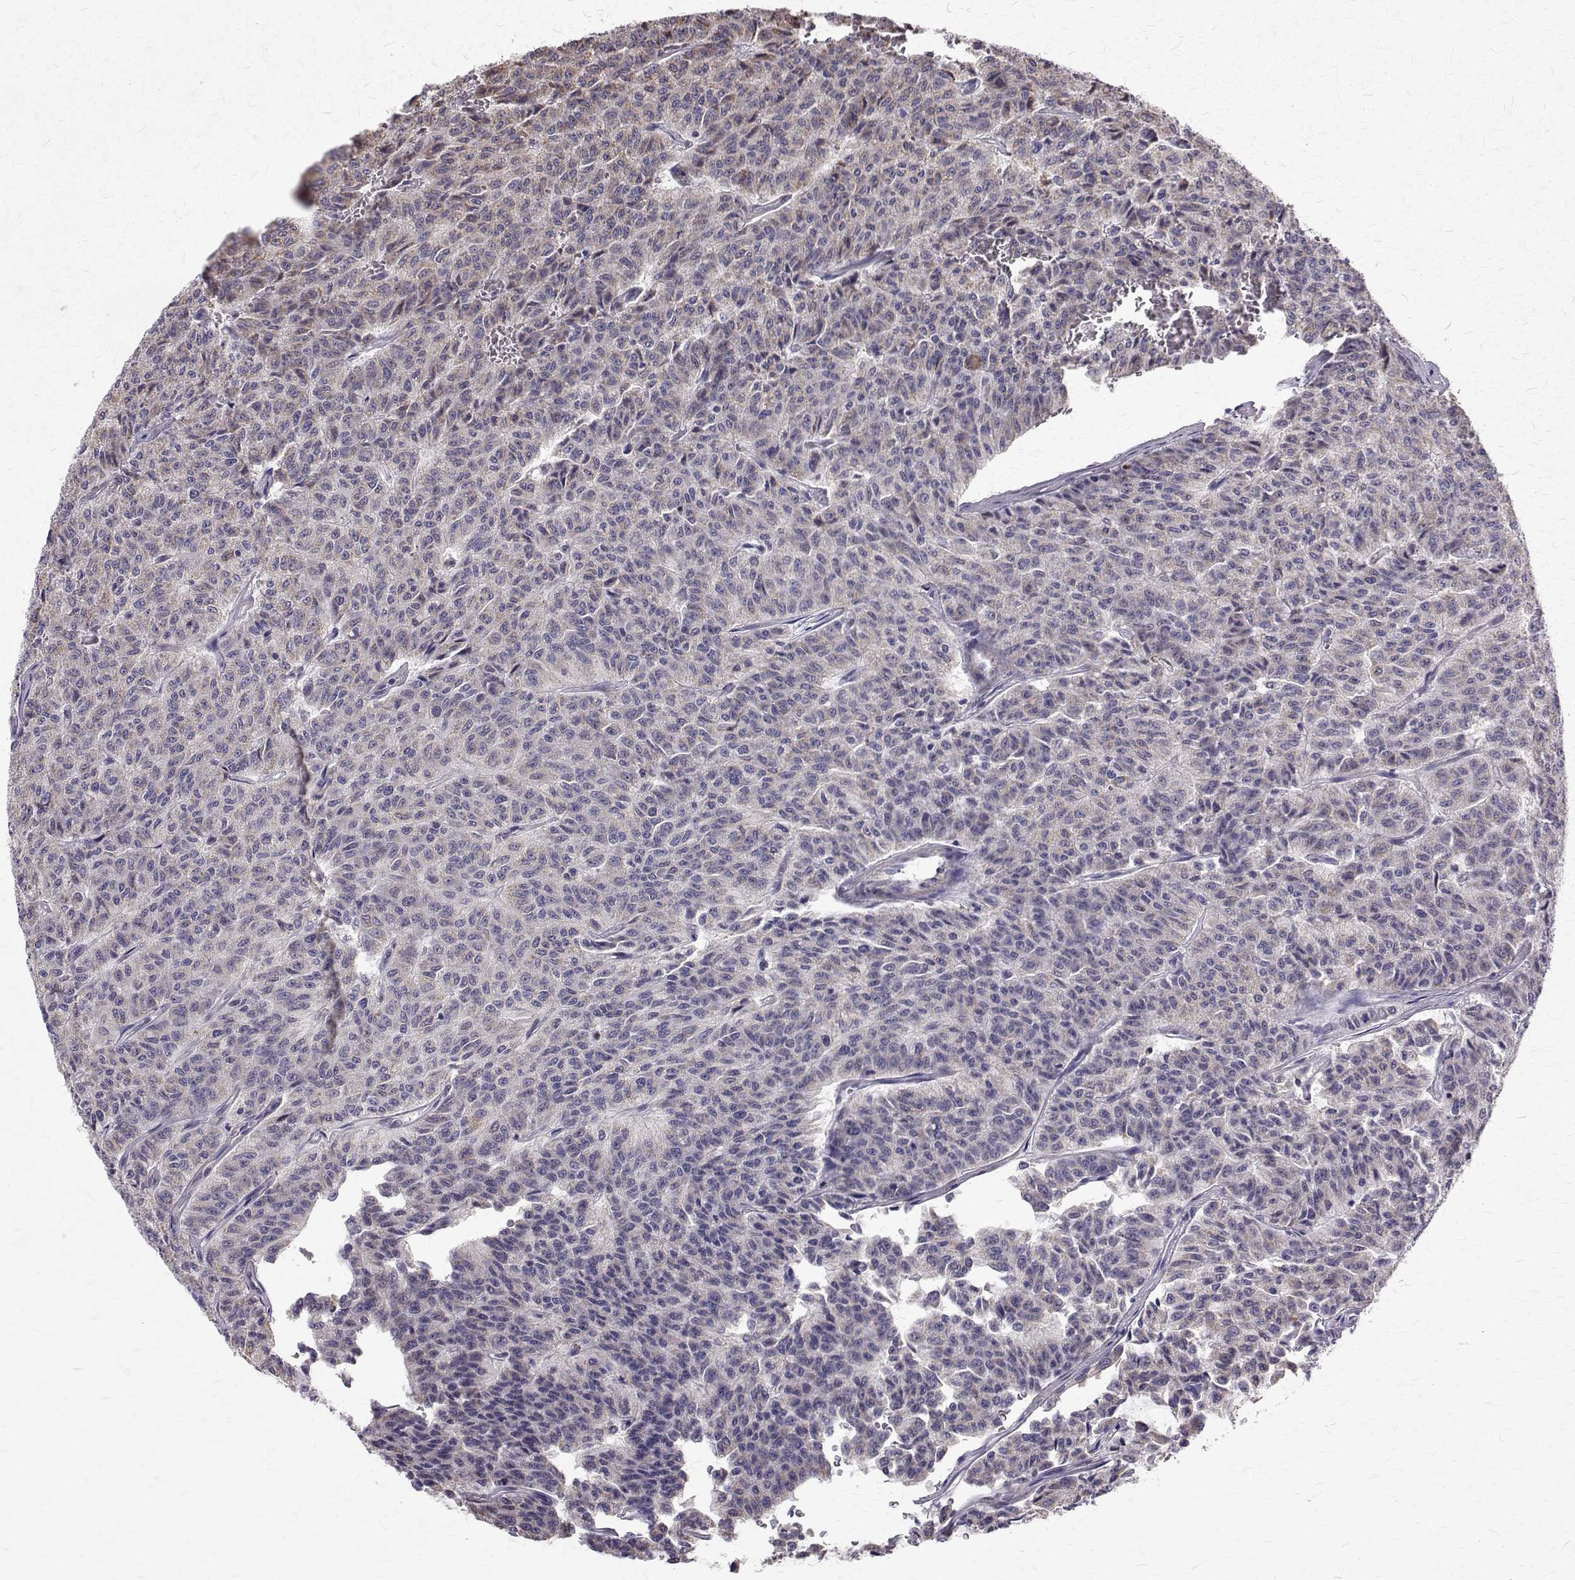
{"staining": {"intensity": "negative", "quantity": "none", "location": "none"}, "tissue": "carcinoid", "cell_type": "Tumor cells", "image_type": "cancer", "snomed": [{"axis": "morphology", "description": "Carcinoid, malignant, NOS"}, {"axis": "topography", "description": "Lung"}], "caption": "A photomicrograph of carcinoid (malignant) stained for a protein reveals no brown staining in tumor cells.", "gene": "CCDC89", "patient": {"sex": "male", "age": 71}}